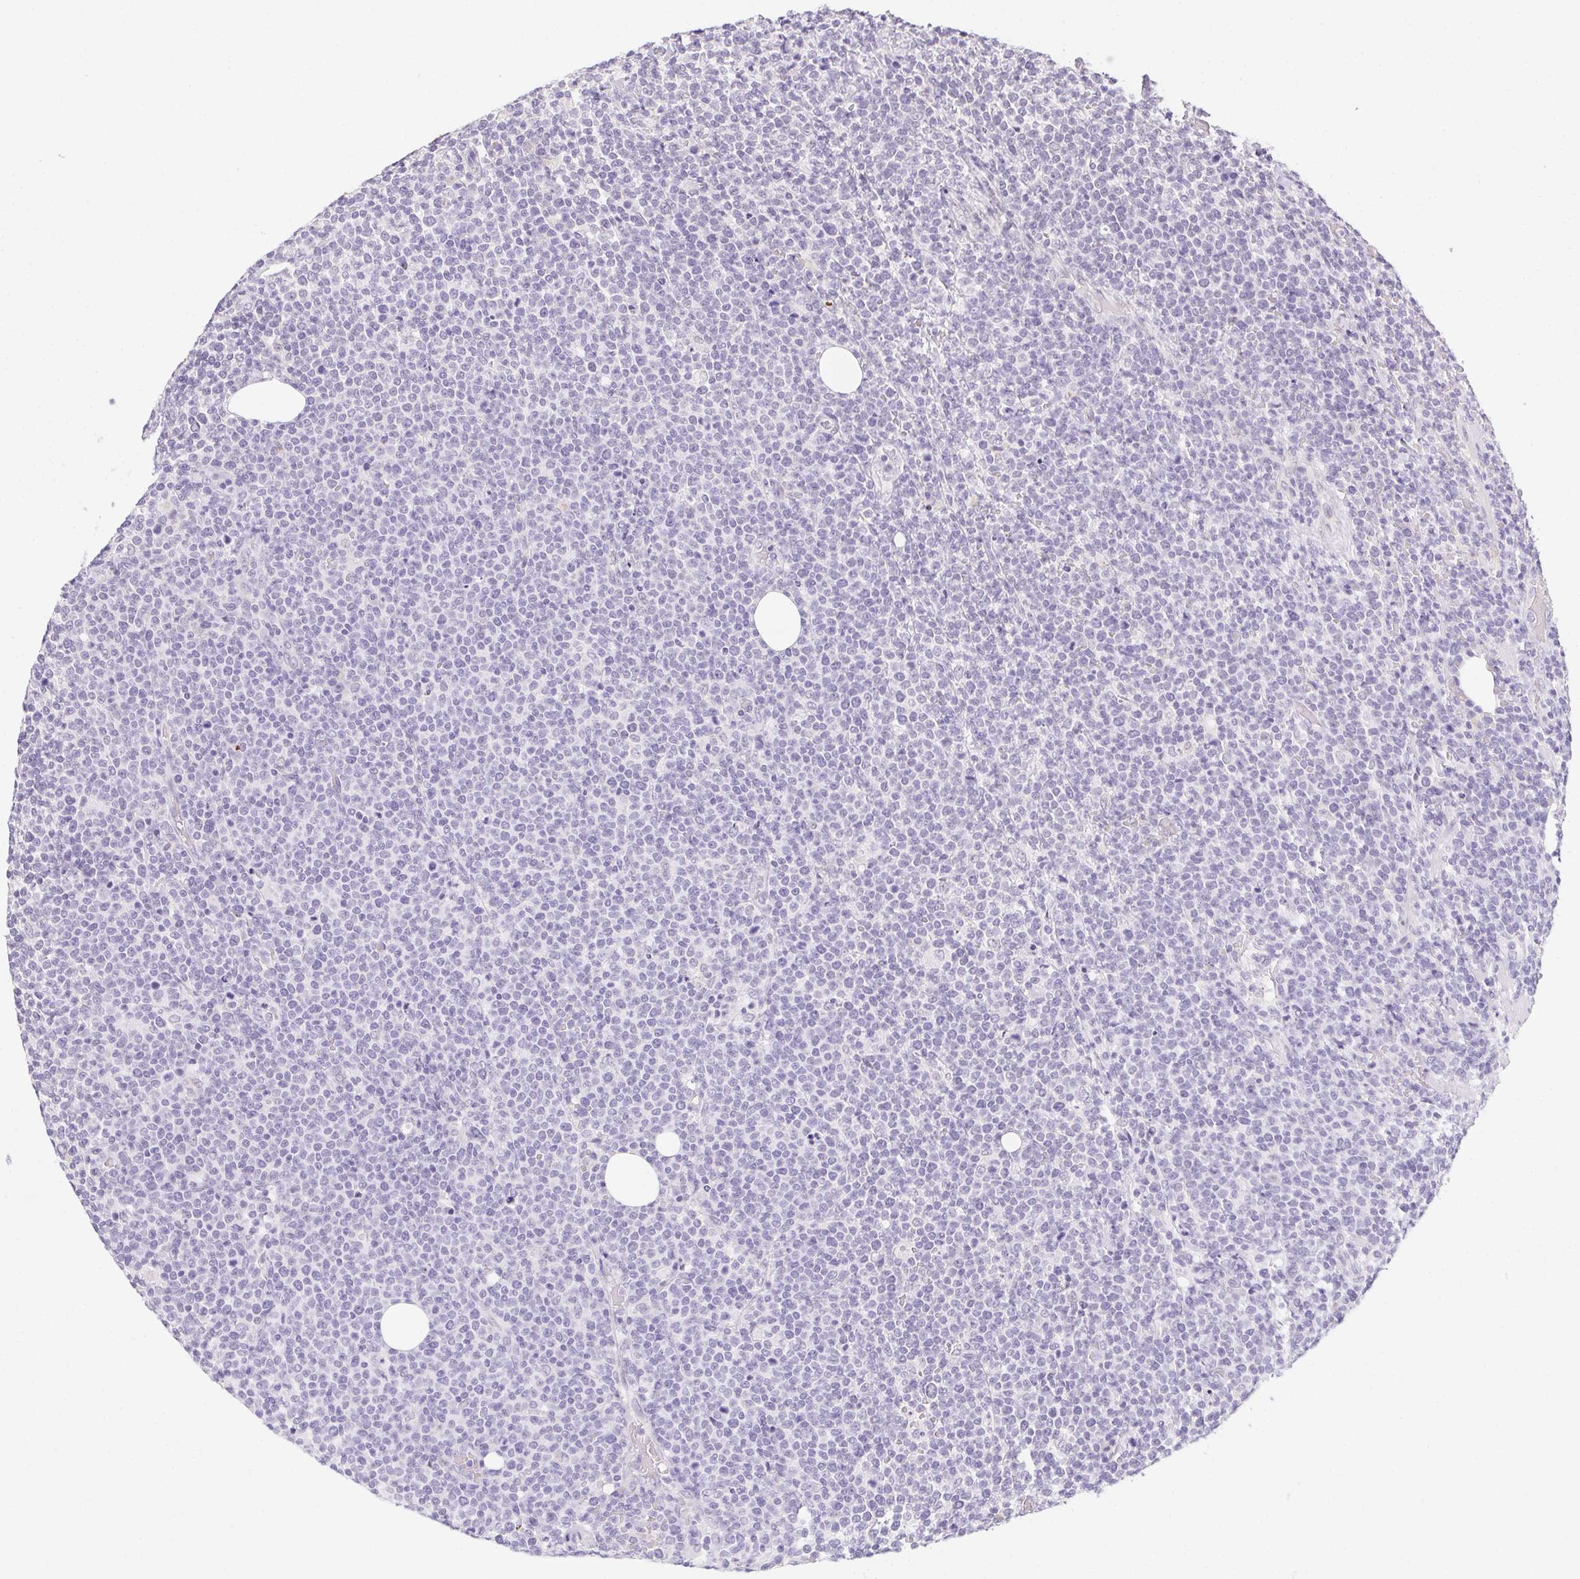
{"staining": {"intensity": "negative", "quantity": "none", "location": "none"}, "tissue": "lymphoma", "cell_type": "Tumor cells", "image_type": "cancer", "snomed": [{"axis": "morphology", "description": "Malignant lymphoma, non-Hodgkin's type, High grade"}, {"axis": "topography", "description": "Lymph node"}], "caption": "The IHC histopathology image has no significant staining in tumor cells of high-grade malignant lymphoma, non-Hodgkin's type tissue.", "gene": "MORC1", "patient": {"sex": "male", "age": 61}}